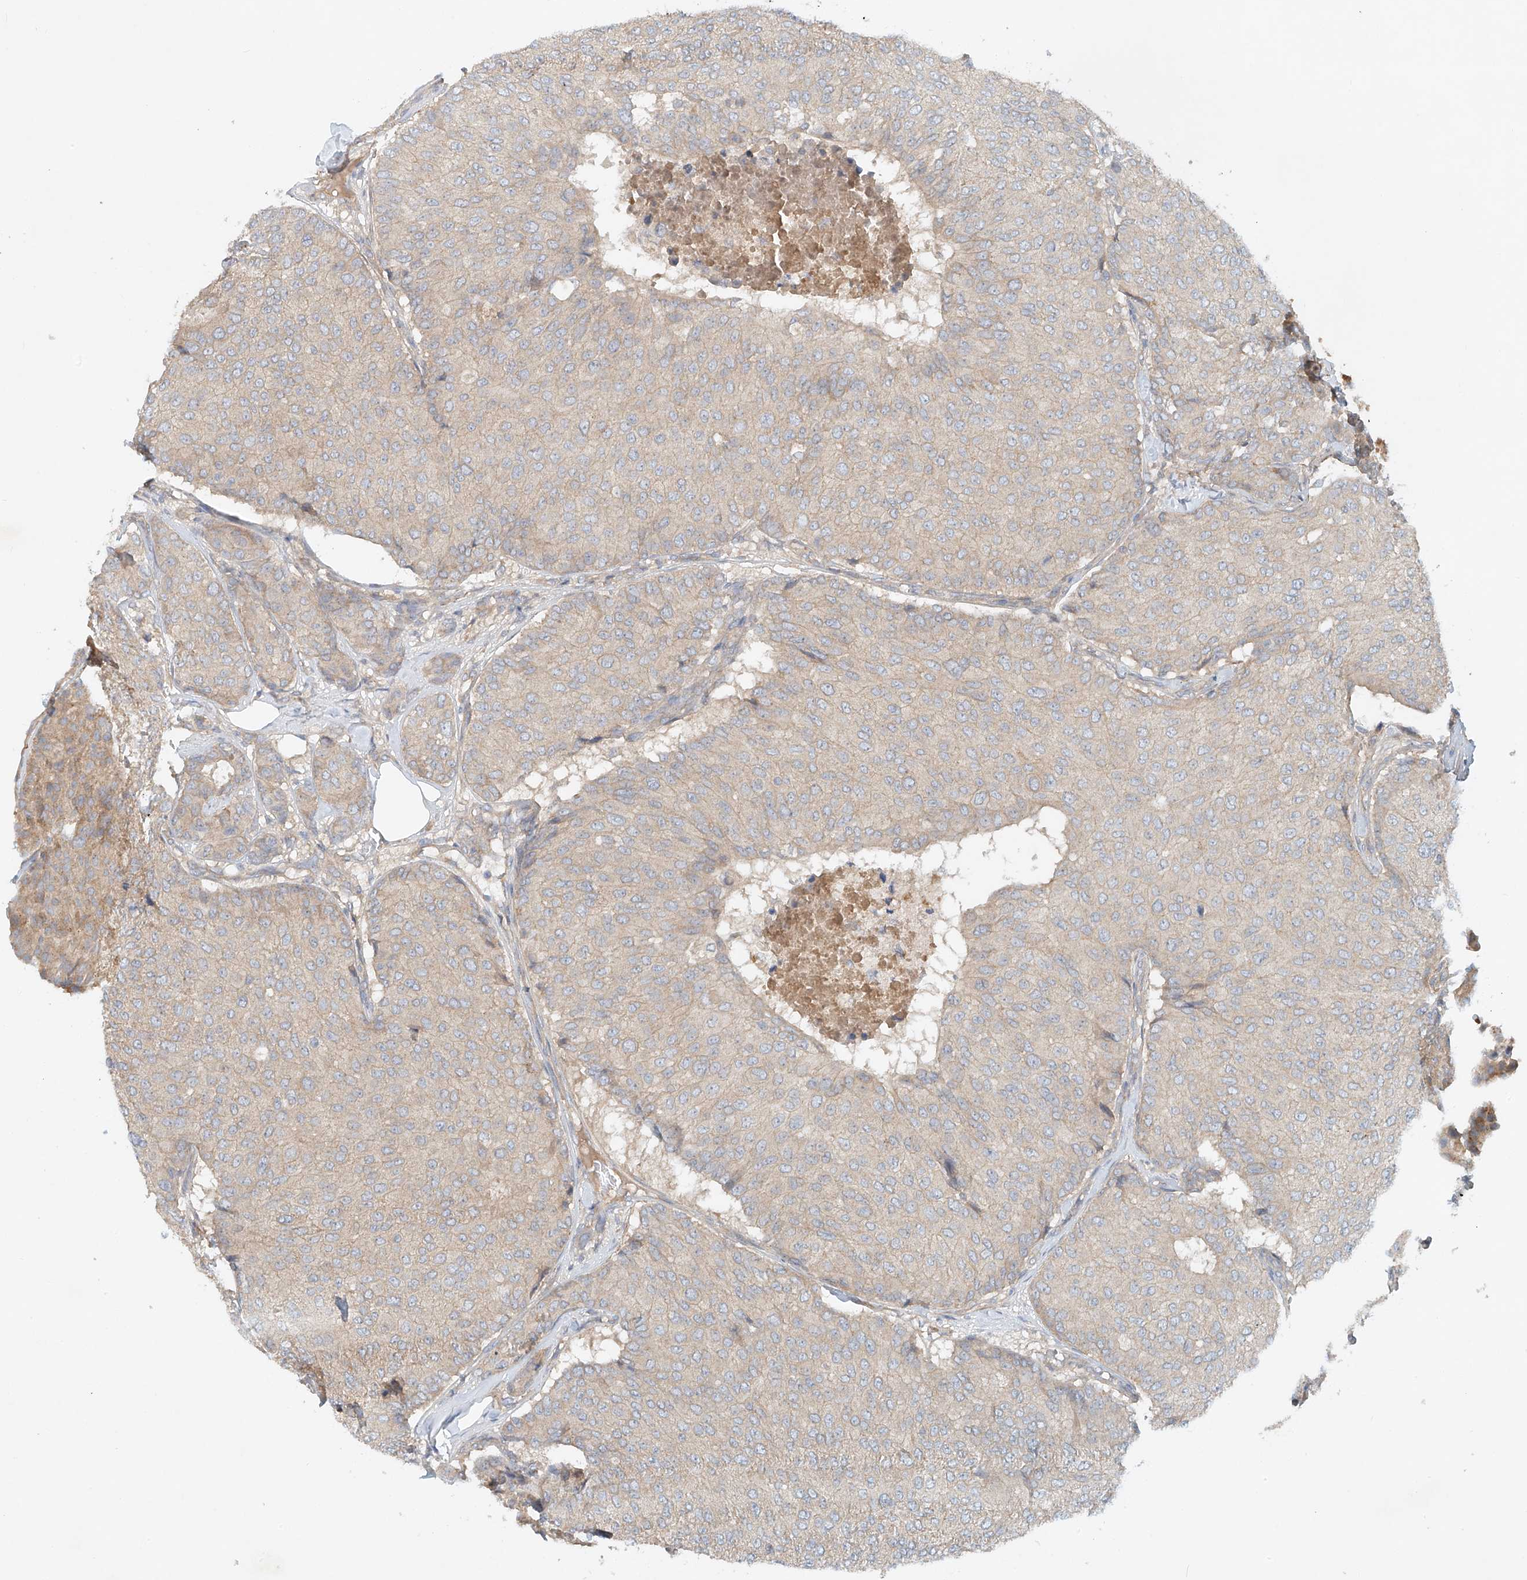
{"staining": {"intensity": "weak", "quantity": "<25%", "location": "cytoplasmic/membranous"}, "tissue": "breast cancer", "cell_type": "Tumor cells", "image_type": "cancer", "snomed": [{"axis": "morphology", "description": "Duct carcinoma"}, {"axis": "topography", "description": "Breast"}], "caption": "Tumor cells show no significant protein staining in breast intraductal carcinoma.", "gene": "LYRM9", "patient": {"sex": "female", "age": 75}}